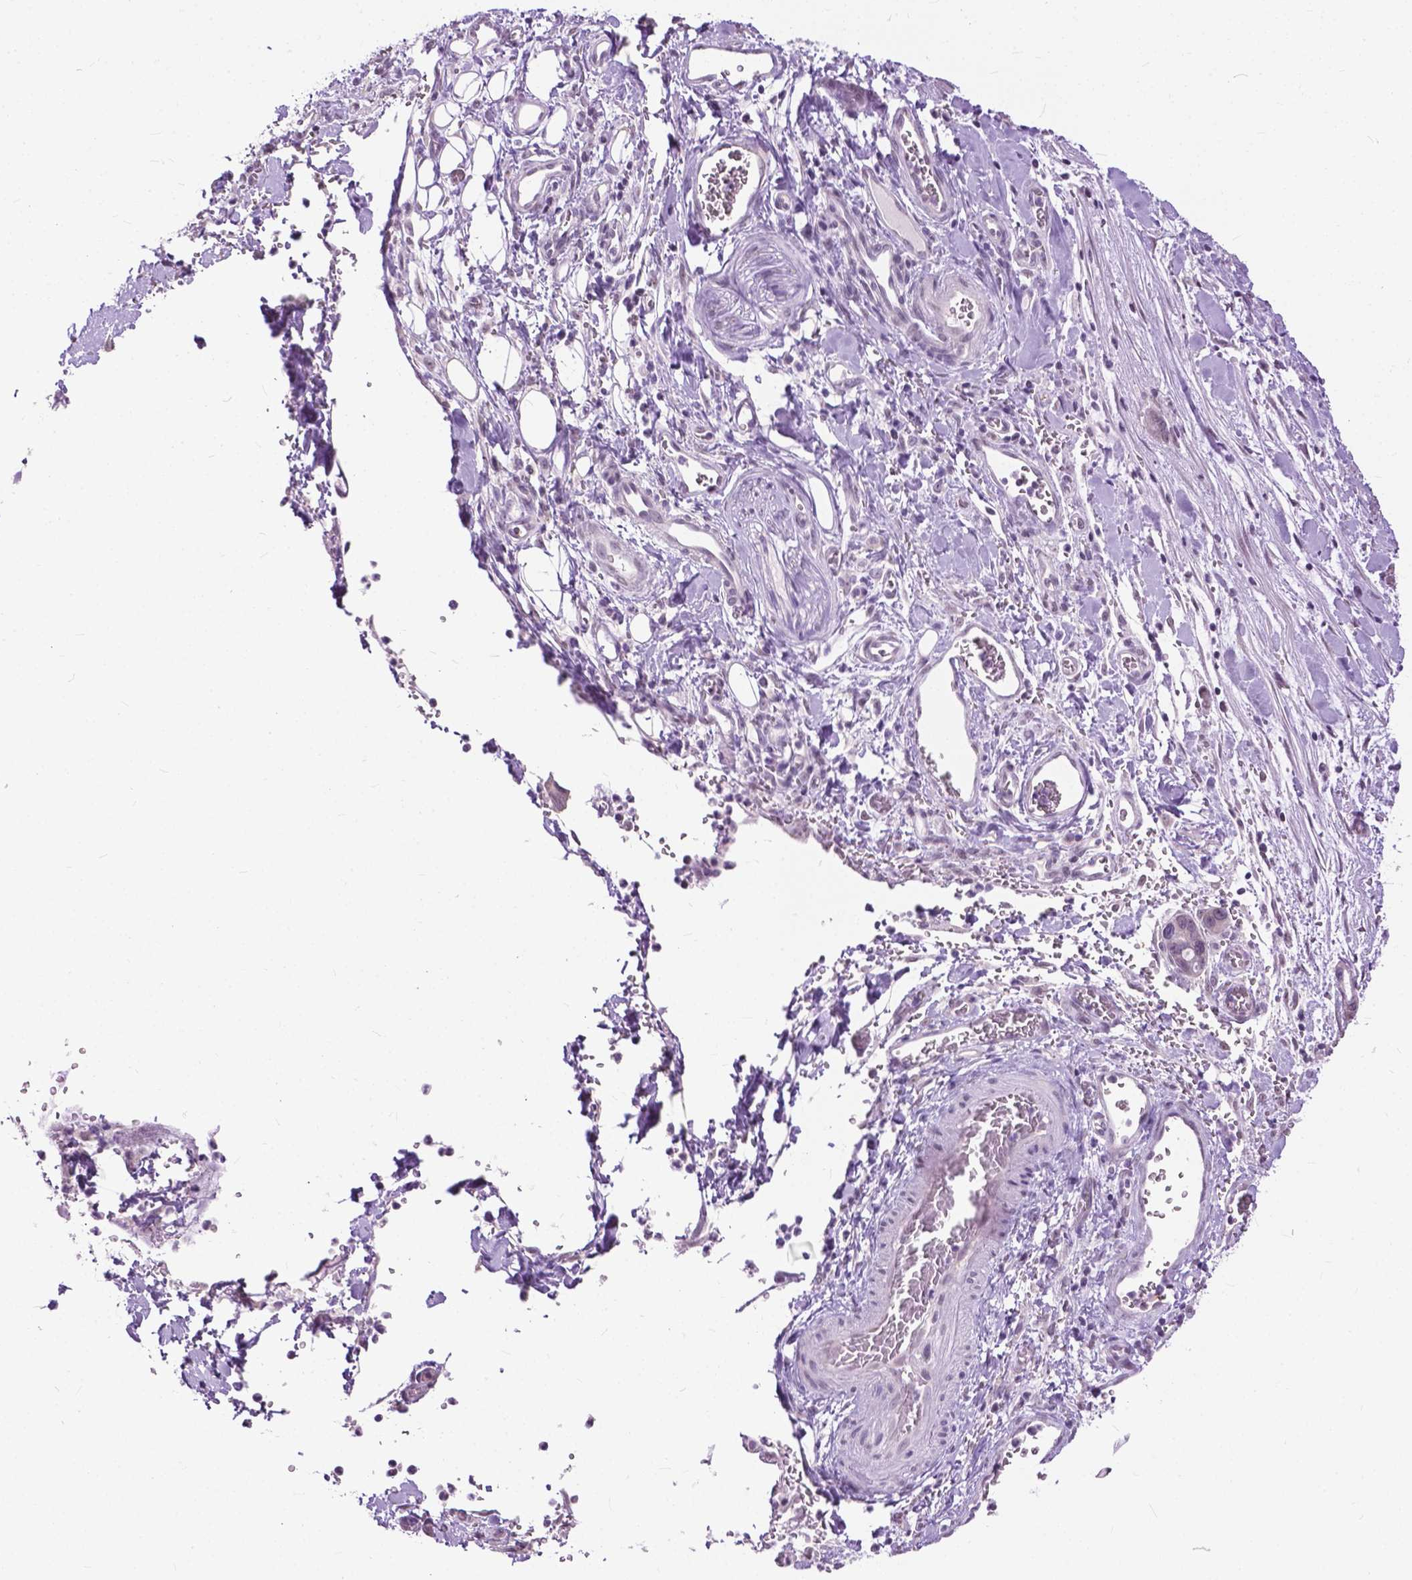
{"staining": {"intensity": "negative", "quantity": "none", "location": "none"}, "tissue": "stomach cancer", "cell_type": "Tumor cells", "image_type": "cancer", "snomed": [{"axis": "morphology", "description": "Normal tissue, NOS"}, {"axis": "morphology", "description": "Adenocarcinoma, NOS"}, {"axis": "topography", "description": "Esophagus"}, {"axis": "topography", "description": "Stomach, upper"}], "caption": "Protein analysis of stomach cancer (adenocarcinoma) shows no significant expression in tumor cells. Nuclei are stained in blue.", "gene": "GPR37L1", "patient": {"sex": "male", "age": 74}}